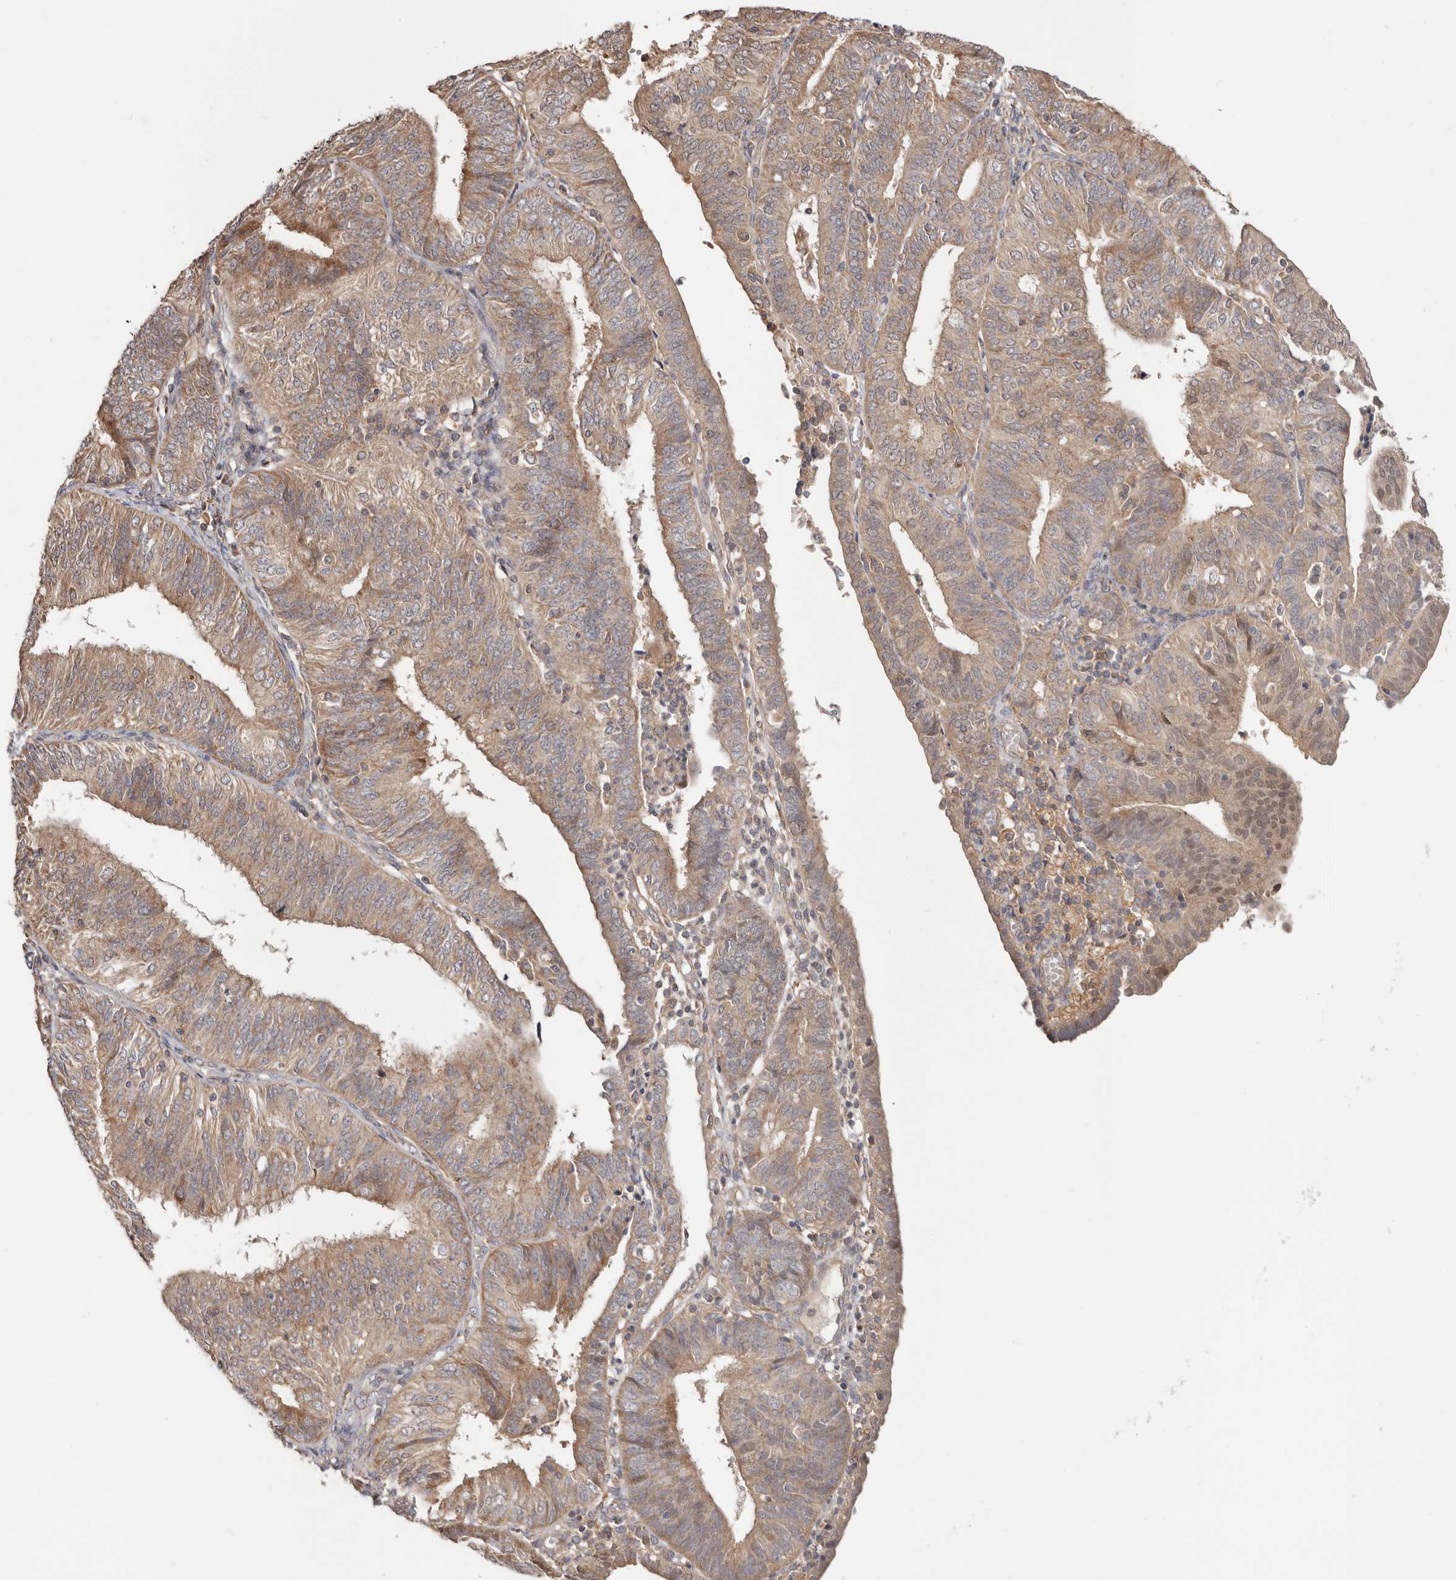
{"staining": {"intensity": "moderate", "quantity": ">75%", "location": "cytoplasmic/membranous"}, "tissue": "endometrial cancer", "cell_type": "Tumor cells", "image_type": "cancer", "snomed": [{"axis": "morphology", "description": "Adenocarcinoma, NOS"}, {"axis": "topography", "description": "Endometrium"}], "caption": "IHC of human endometrial cancer shows medium levels of moderate cytoplasmic/membranous staining in about >75% of tumor cells. The staining was performed using DAB, with brown indicating positive protein expression. Nuclei are stained blue with hematoxylin.", "gene": "LRP6", "patient": {"sex": "female", "age": 58}}